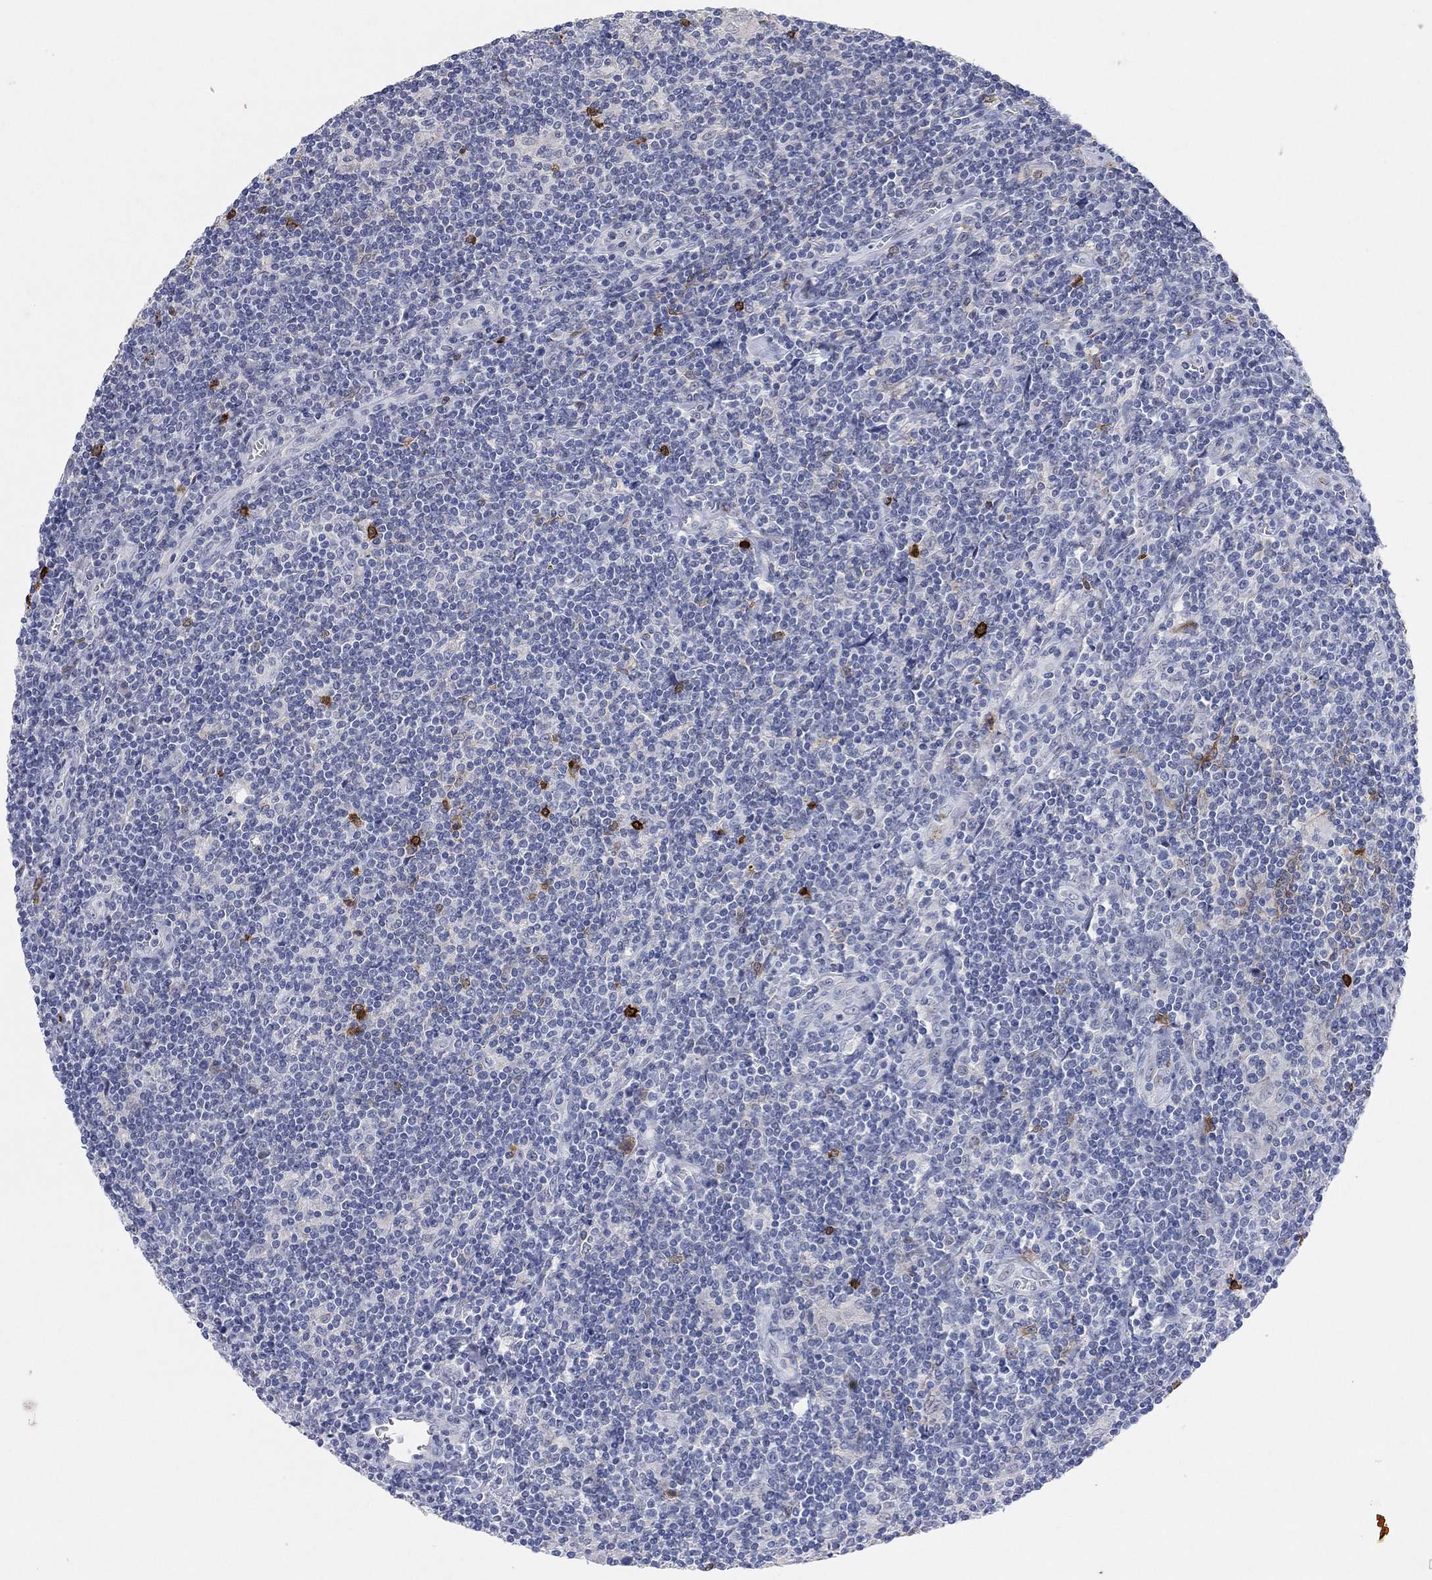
{"staining": {"intensity": "negative", "quantity": "none", "location": "none"}, "tissue": "lymphoma", "cell_type": "Tumor cells", "image_type": "cancer", "snomed": [{"axis": "morphology", "description": "Hodgkin's disease, NOS"}, {"axis": "topography", "description": "Lymph node"}], "caption": "A high-resolution image shows IHC staining of Hodgkin's disease, which displays no significant staining in tumor cells.", "gene": "VAT1L", "patient": {"sex": "male", "age": 40}}